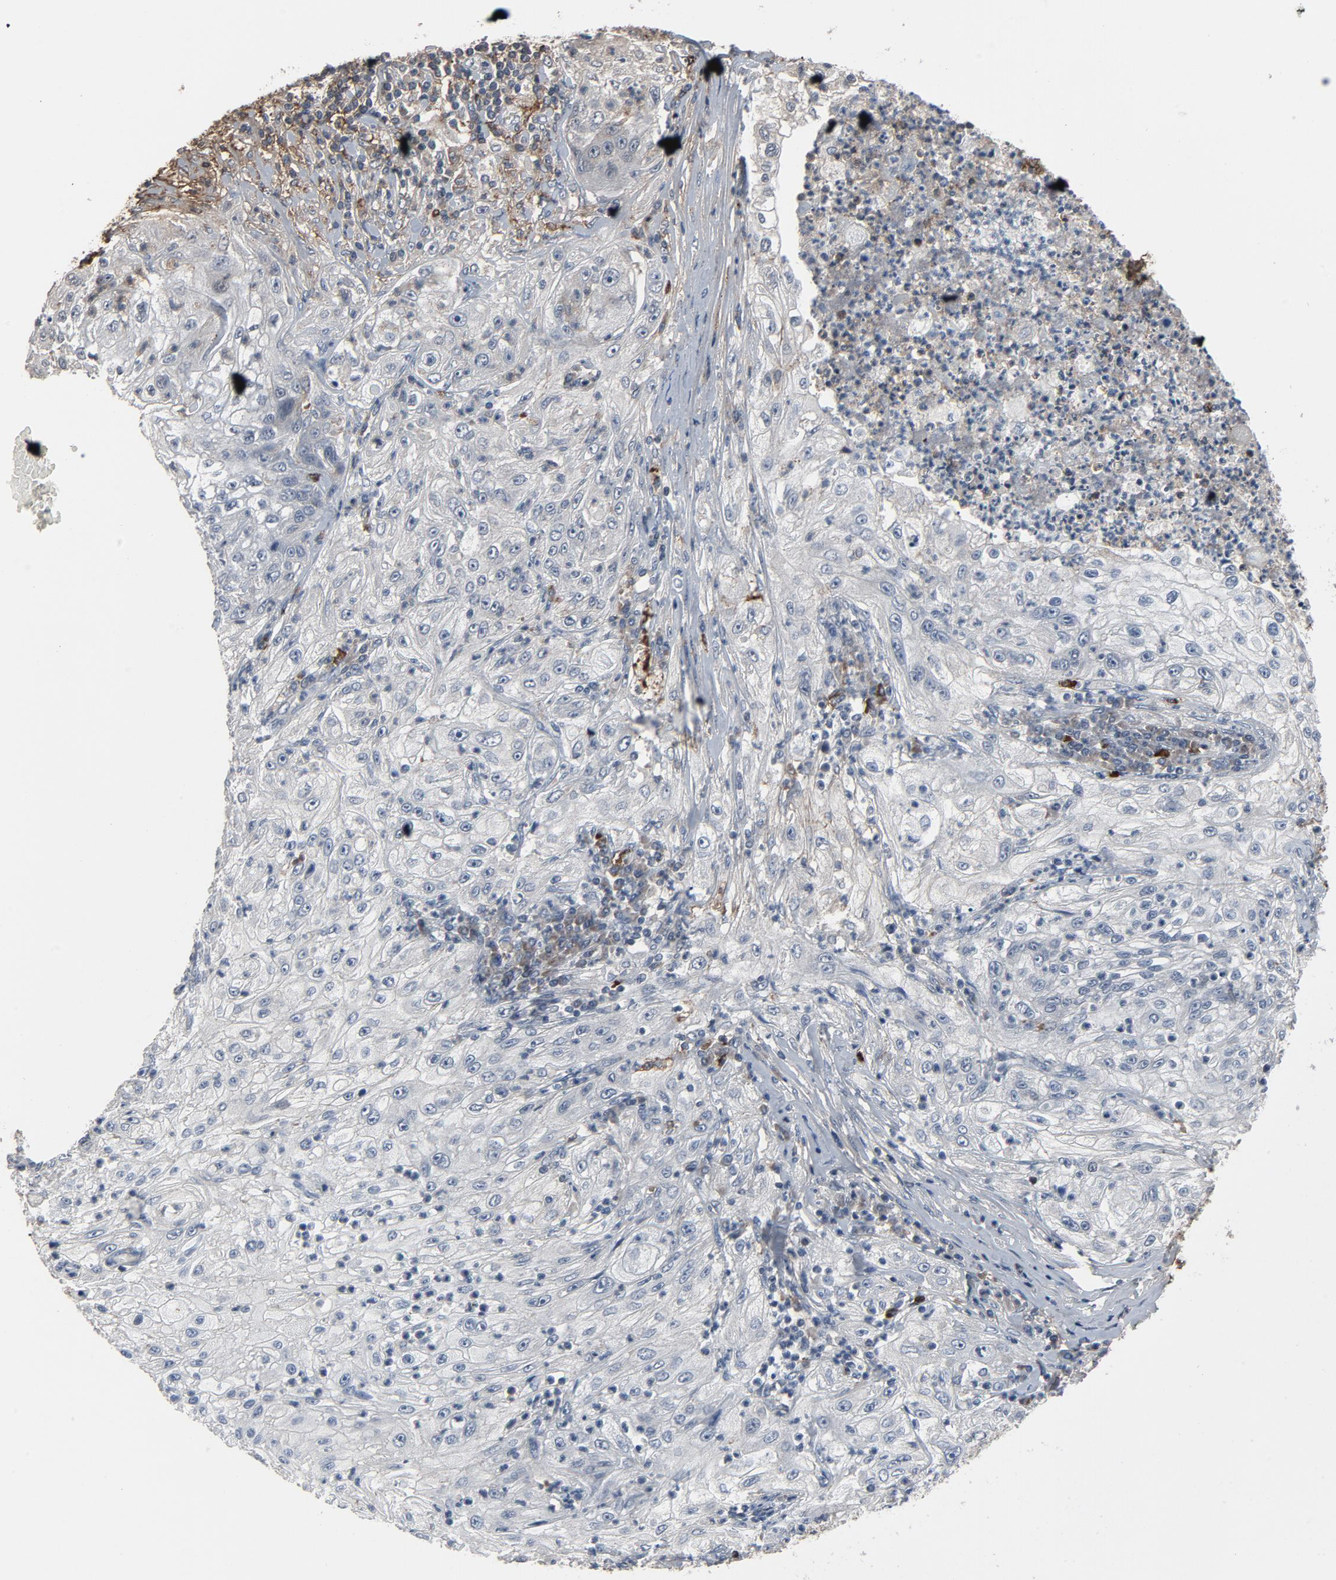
{"staining": {"intensity": "negative", "quantity": "none", "location": "none"}, "tissue": "lung cancer", "cell_type": "Tumor cells", "image_type": "cancer", "snomed": [{"axis": "morphology", "description": "Inflammation, NOS"}, {"axis": "morphology", "description": "Squamous cell carcinoma, NOS"}, {"axis": "topography", "description": "Lymph node"}, {"axis": "topography", "description": "Soft tissue"}, {"axis": "topography", "description": "Lung"}], "caption": "A high-resolution histopathology image shows IHC staining of lung squamous cell carcinoma, which shows no significant staining in tumor cells. The staining is performed using DAB brown chromogen with nuclei counter-stained in using hematoxylin.", "gene": "PDZD4", "patient": {"sex": "male", "age": 66}}